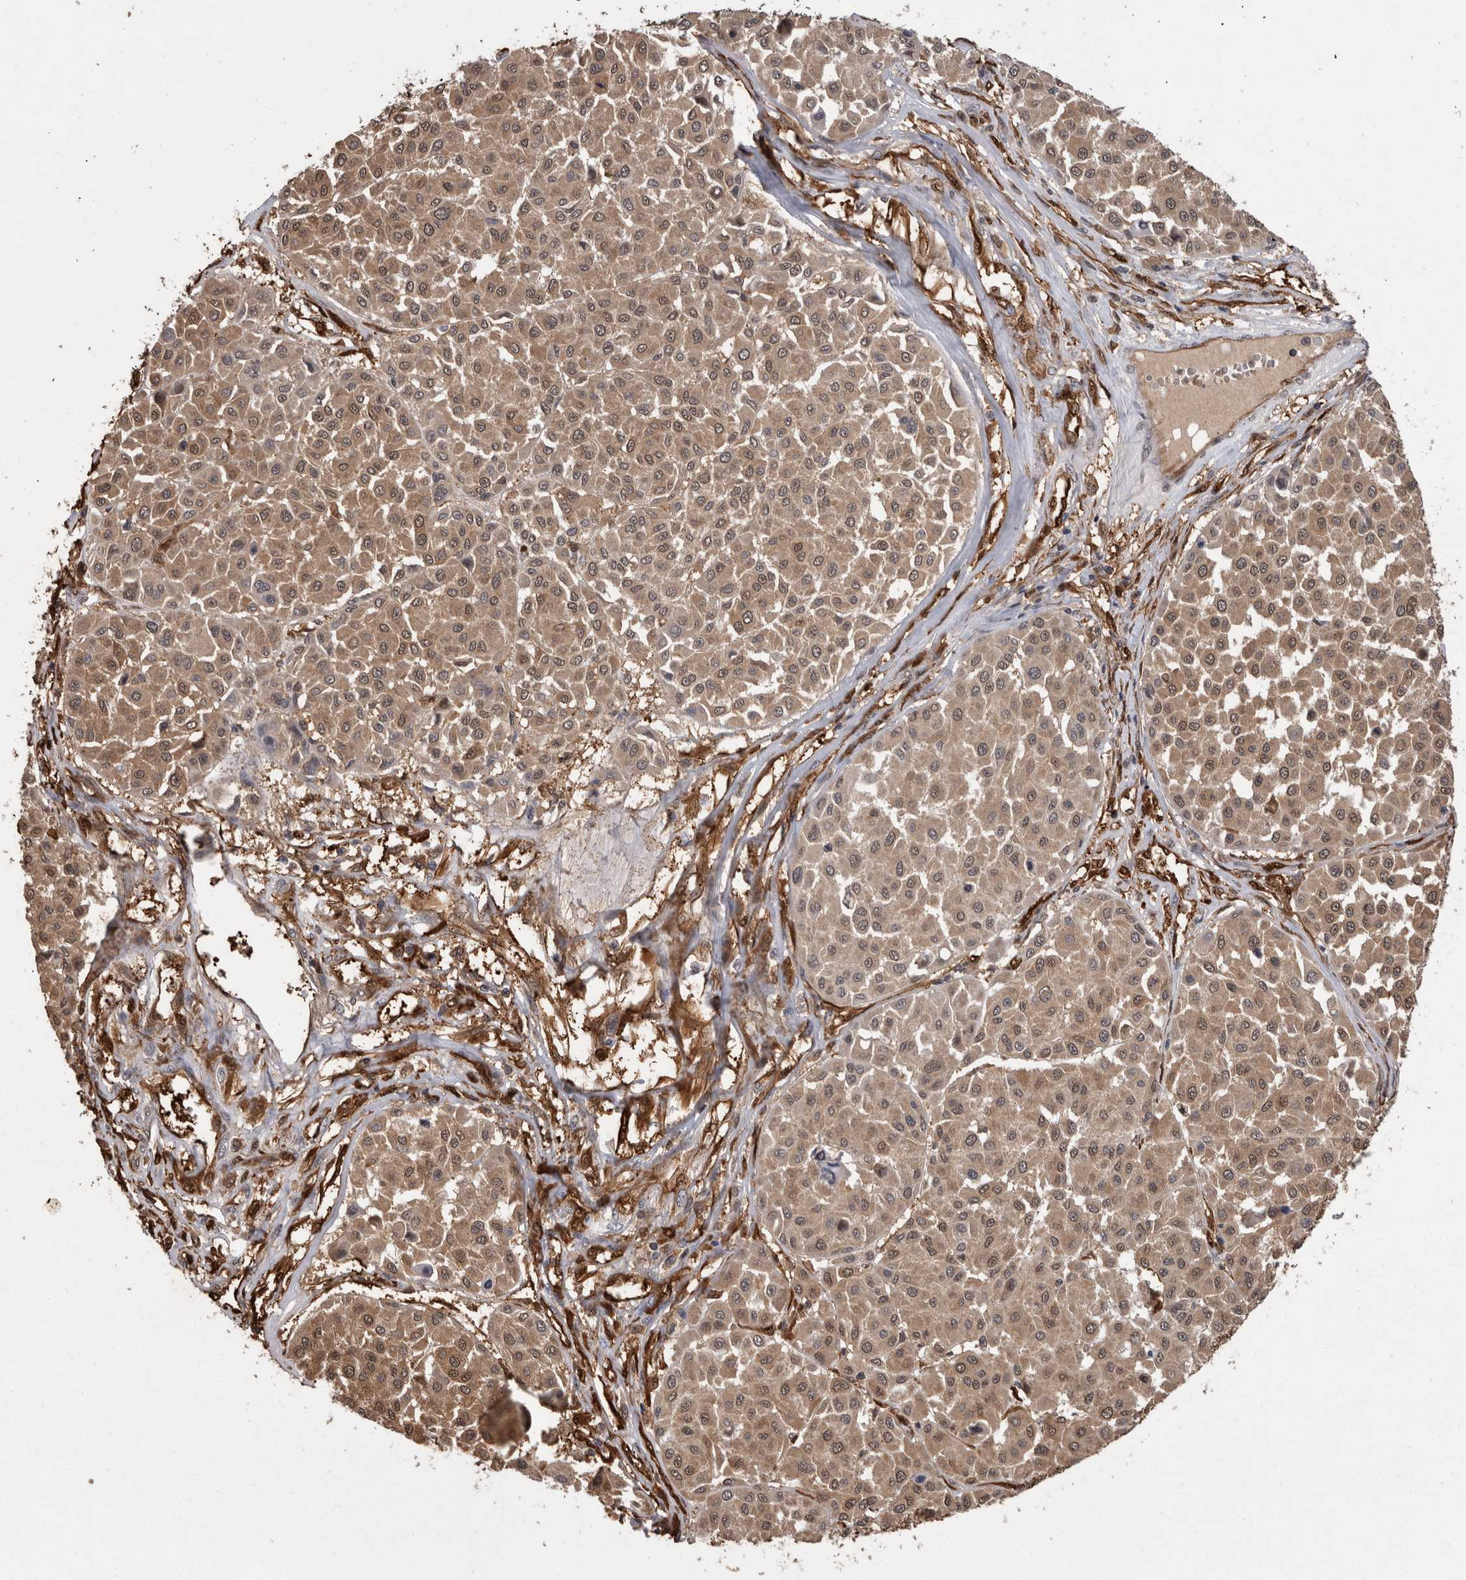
{"staining": {"intensity": "weak", "quantity": ">75%", "location": "cytoplasmic/membranous,nuclear"}, "tissue": "melanoma", "cell_type": "Tumor cells", "image_type": "cancer", "snomed": [{"axis": "morphology", "description": "Malignant melanoma, Metastatic site"}, {"axis": "topography", "description": "Soft tissue"}], "caption": "The micrograph shows a brown stain indicating the presence of a protein in the cytoplasmic/membranous and nuclear of tumor cells in melanoma. (DAB (3,3'-diaminobenzidine) = brown stain, brightfield microscopy at high magnification).", "gene": "LXN", "patient": {"sex": "male", "age": 41}}